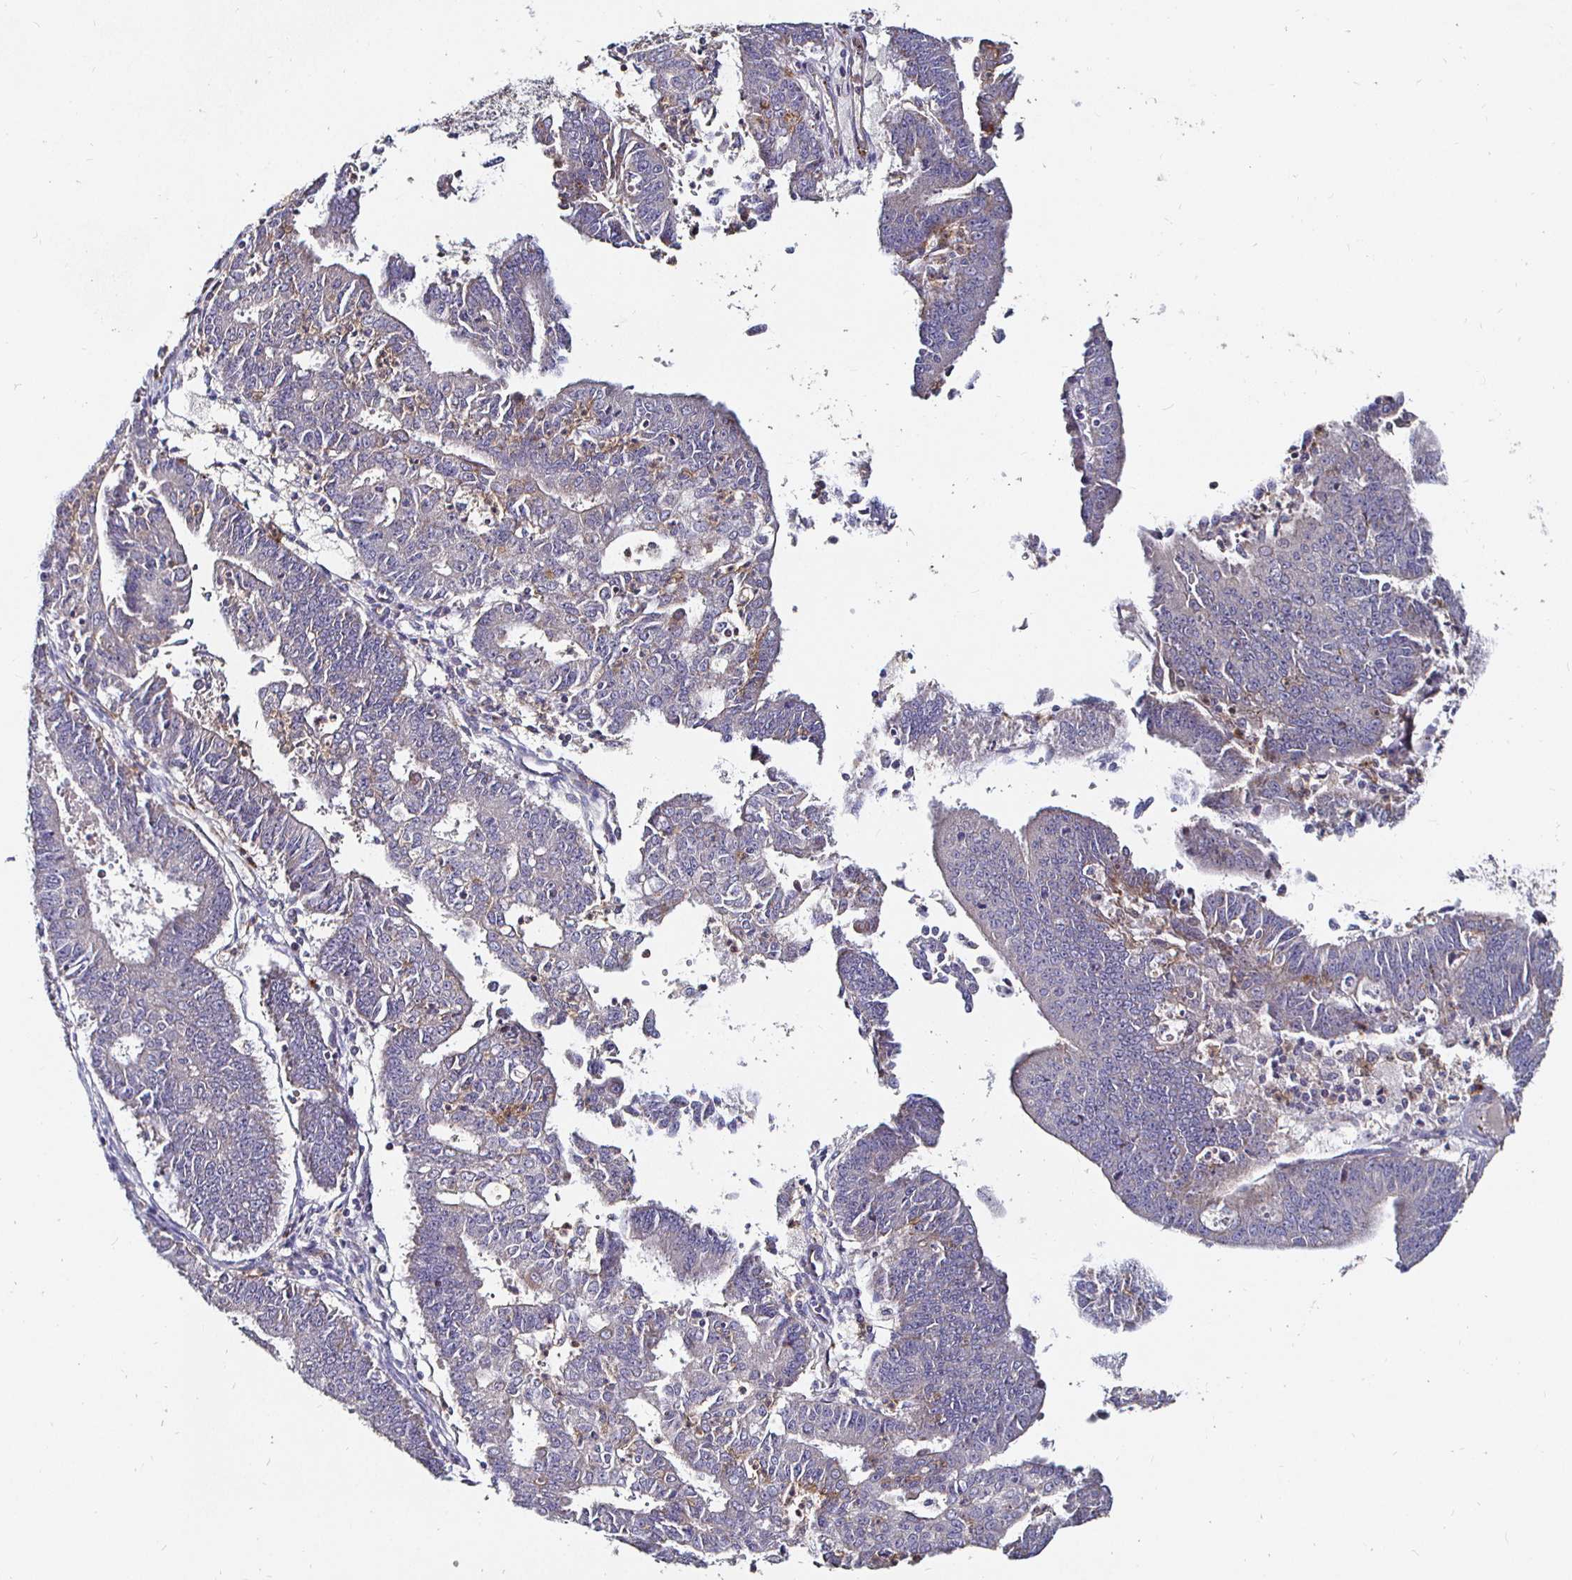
{"staining": {"intensity": "moderate", "quantity": "<25%", "location": "cytoplasmic/membranous"}, "tissue": "endometrial cancer", "cell_type": "Tumor cells", "image_type": "cancer", "snomed": [{"axis": "morphology", "description": "Adenocarcinoma, NOS"}, {"axis": "topography", "description": "Endometrium"}], "caption": "A micrograph of human adenocarcinoma (endometrial) stained for a protein displays moderate cytoplasmic/membranous brown staining in tumor cells. The staining was performed using DAB (3,3'-diaminobenzidine), with brown indicating positive protein expression. Nuclei are stained blue with hematoxylin.", "gene": "NRSN1", "patient": {"sex": "female", "age": 73}}